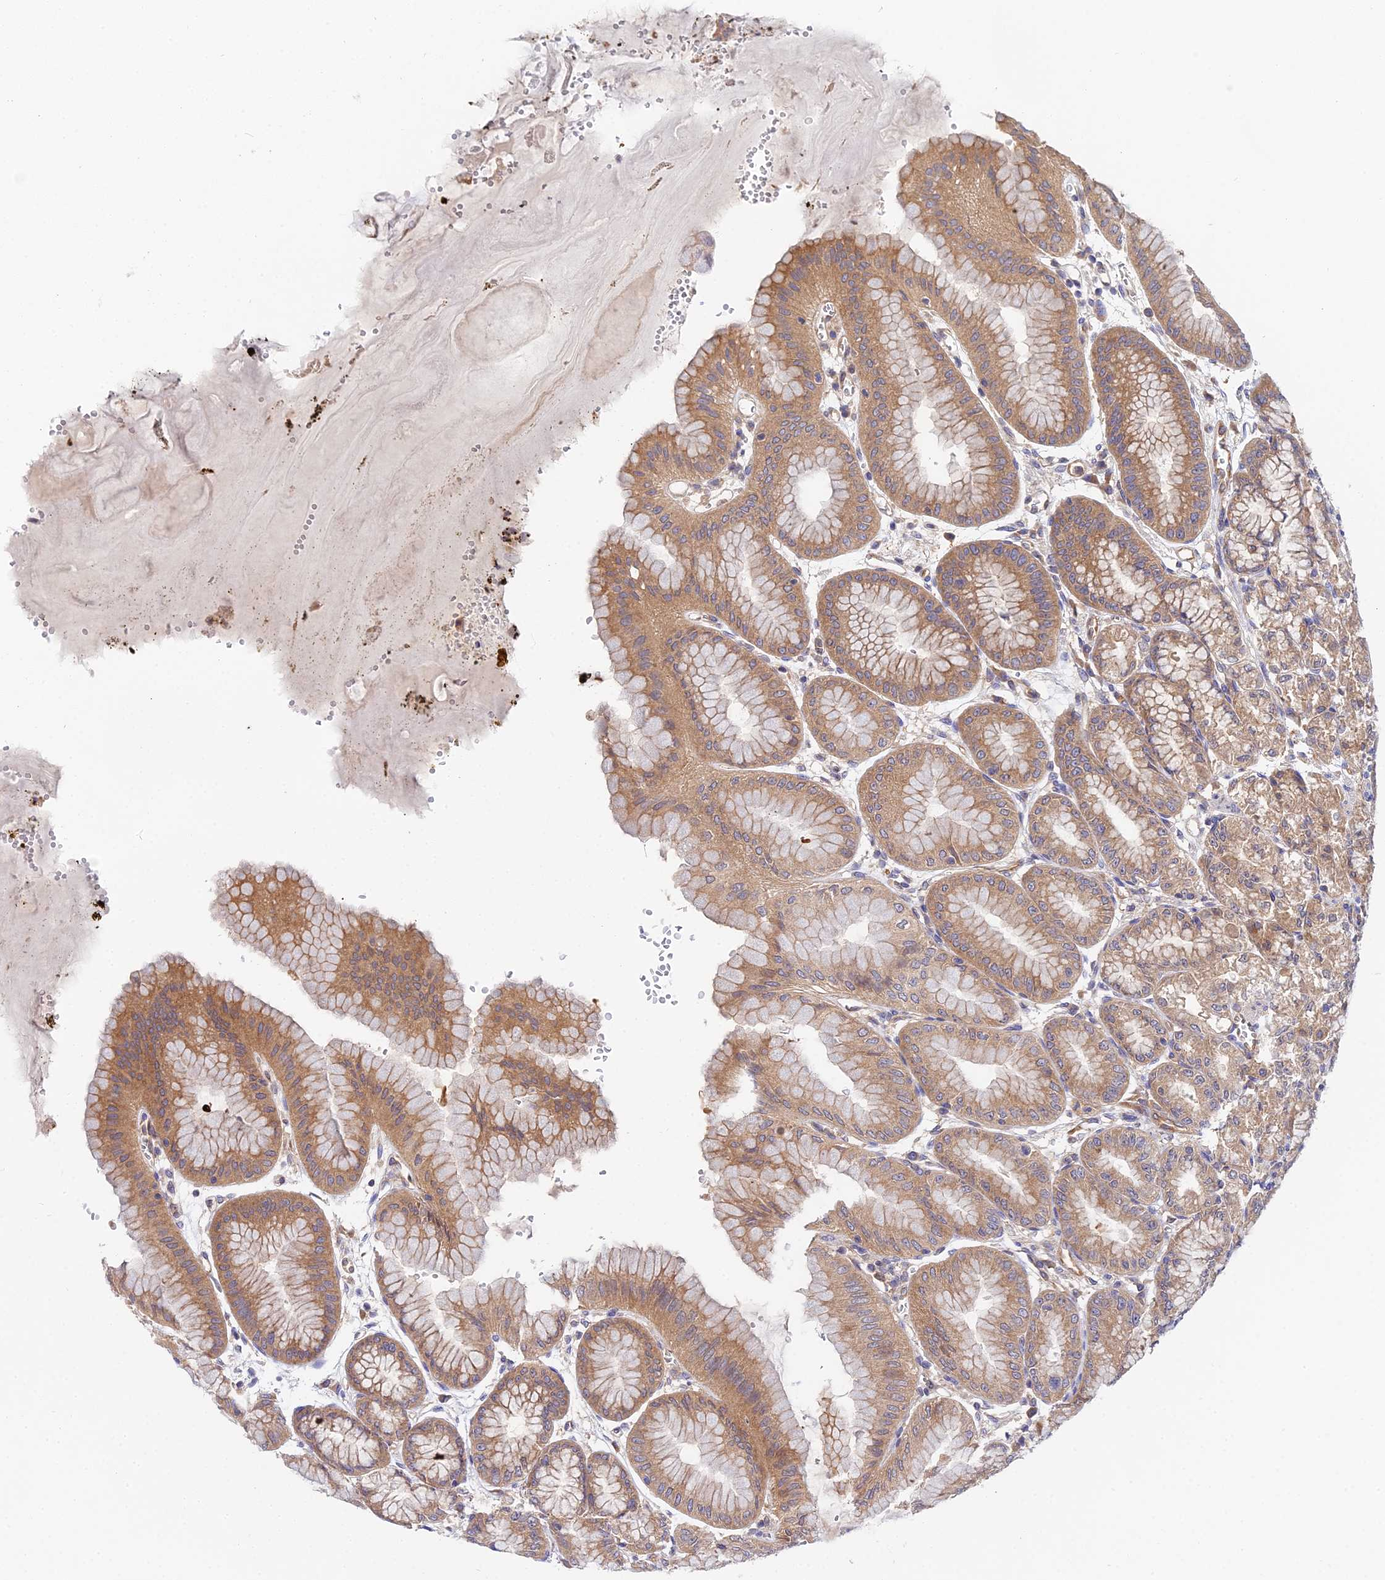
{"staining": {"intensity": "moderate", "quantity": "25%-75%", "location": "cytoplasmic/membranous"}, "tissue": "stomach", "cell_type": "Glandular cells", "image_type": "normal", "snomed": [{"axis": "morphology", "description": "Normal tissue, NOS"}, {"axis": "topography", "description": "Stomach, lower"}], "caption": "Moderate cytoplasmic/membranous positivity is seen in about 25%-75% of glandular cells in unremarkable stomach. The staining was performed using DAB (3,3'-diaminobenzidine) to visualize the protein expression in brown, while the nuclei were stained in blue with hematoxylin (Magnification: 20x).", "gene": "PPP2R2A", "patient": {"sex": "male", "age": 71}}